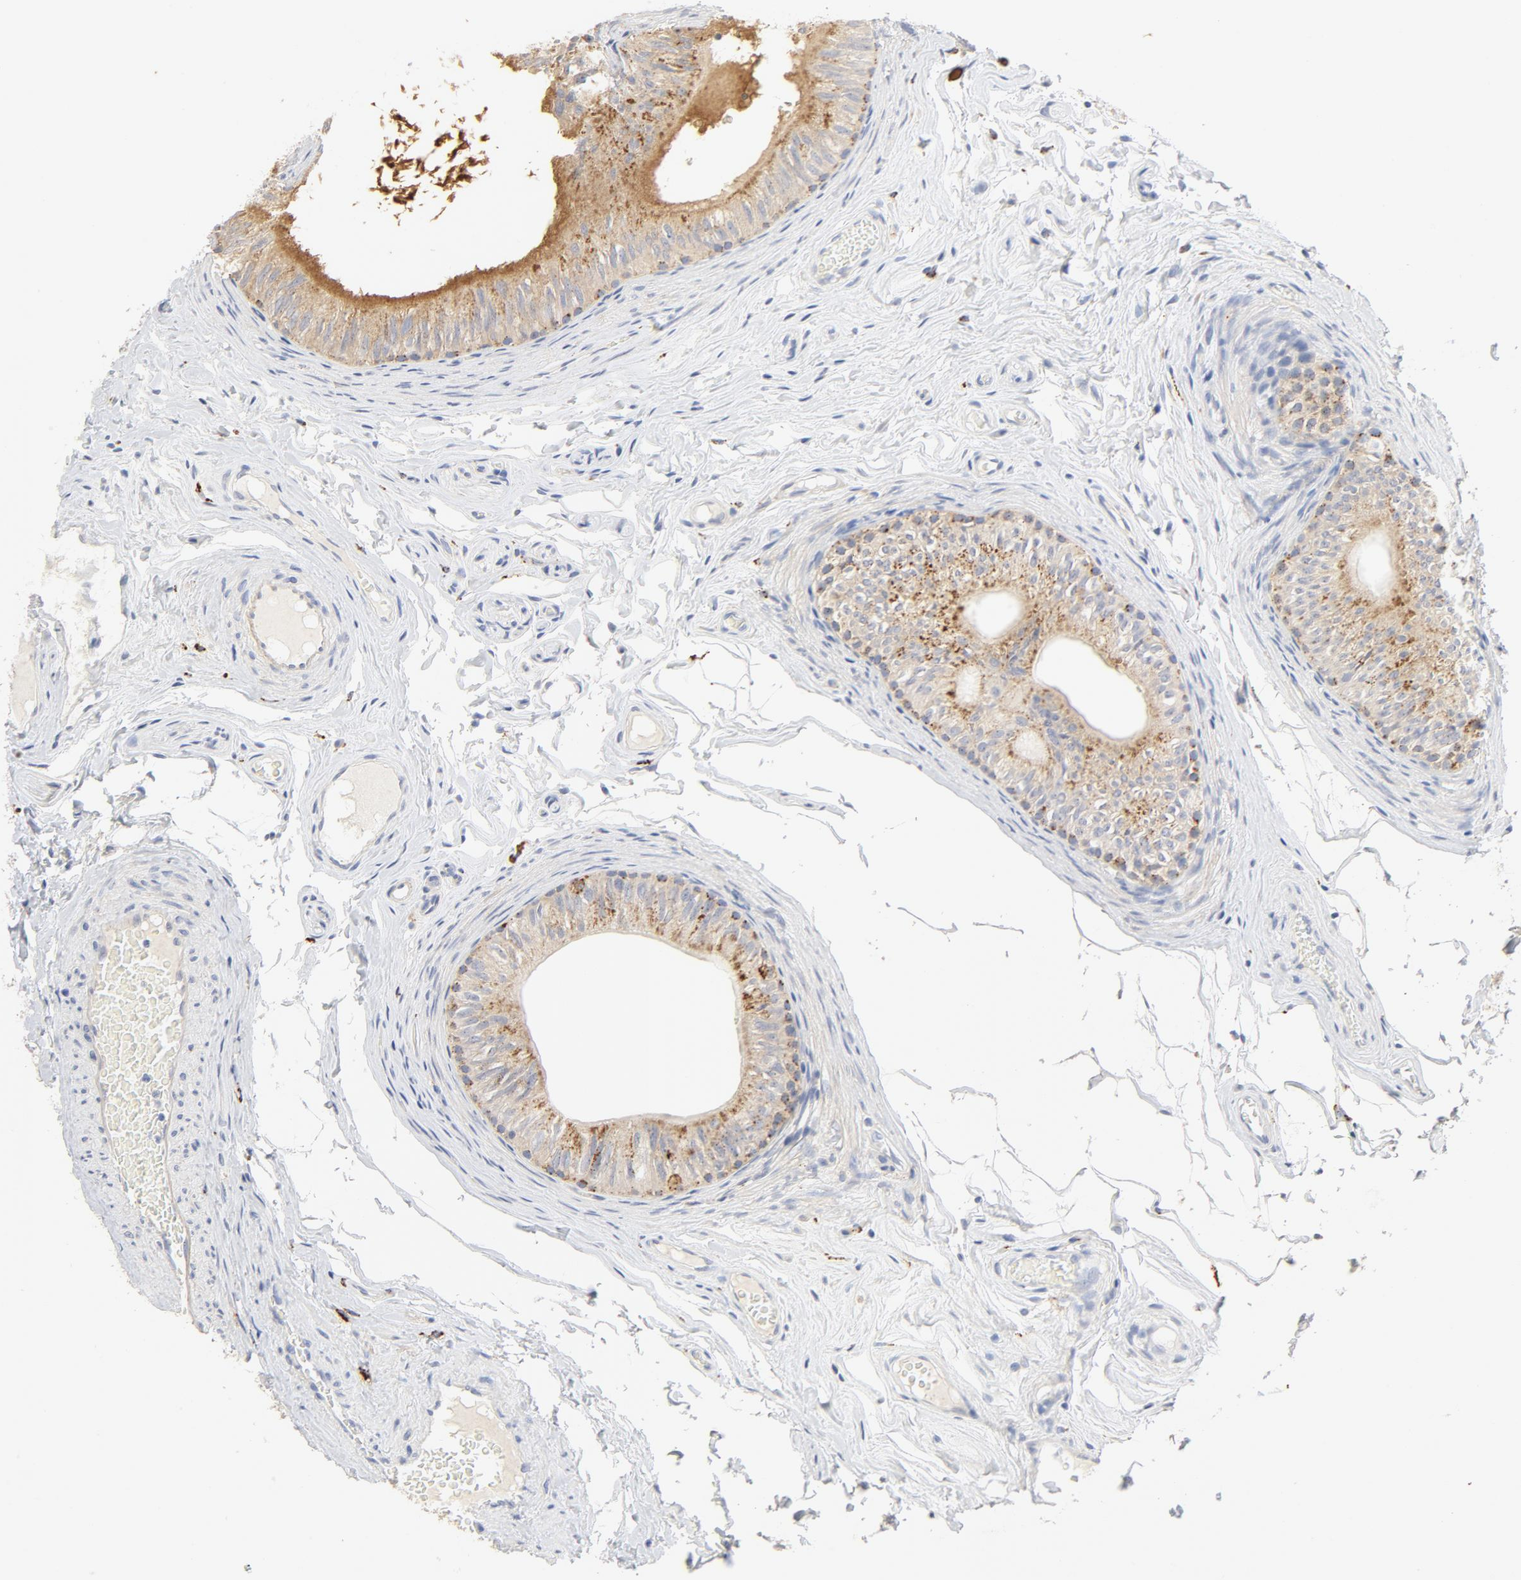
{"staining": {"intensity": "moderate", "quantity": ">75%", "location": "cytoplasmic/membranous"}, "tissue": "epididymis", "cell_type": "Glandular cells", "image_type": "normal", "snomed": [{"axis": "morphology", "description": "Normal tissue, NOS"}, {"axis": "topography", "description": "Testis"}, {"axis": "topography", "description": "Epididymis"}], "caption": "Immunohistochemical staining of benign epididymis displays >75% levels of moderate cytoplasmic/membranous protein positivity in approximately >75% of glandular cells.", "gene": "MAGEB17", "patient": {"sex": "male", "age": 36}}